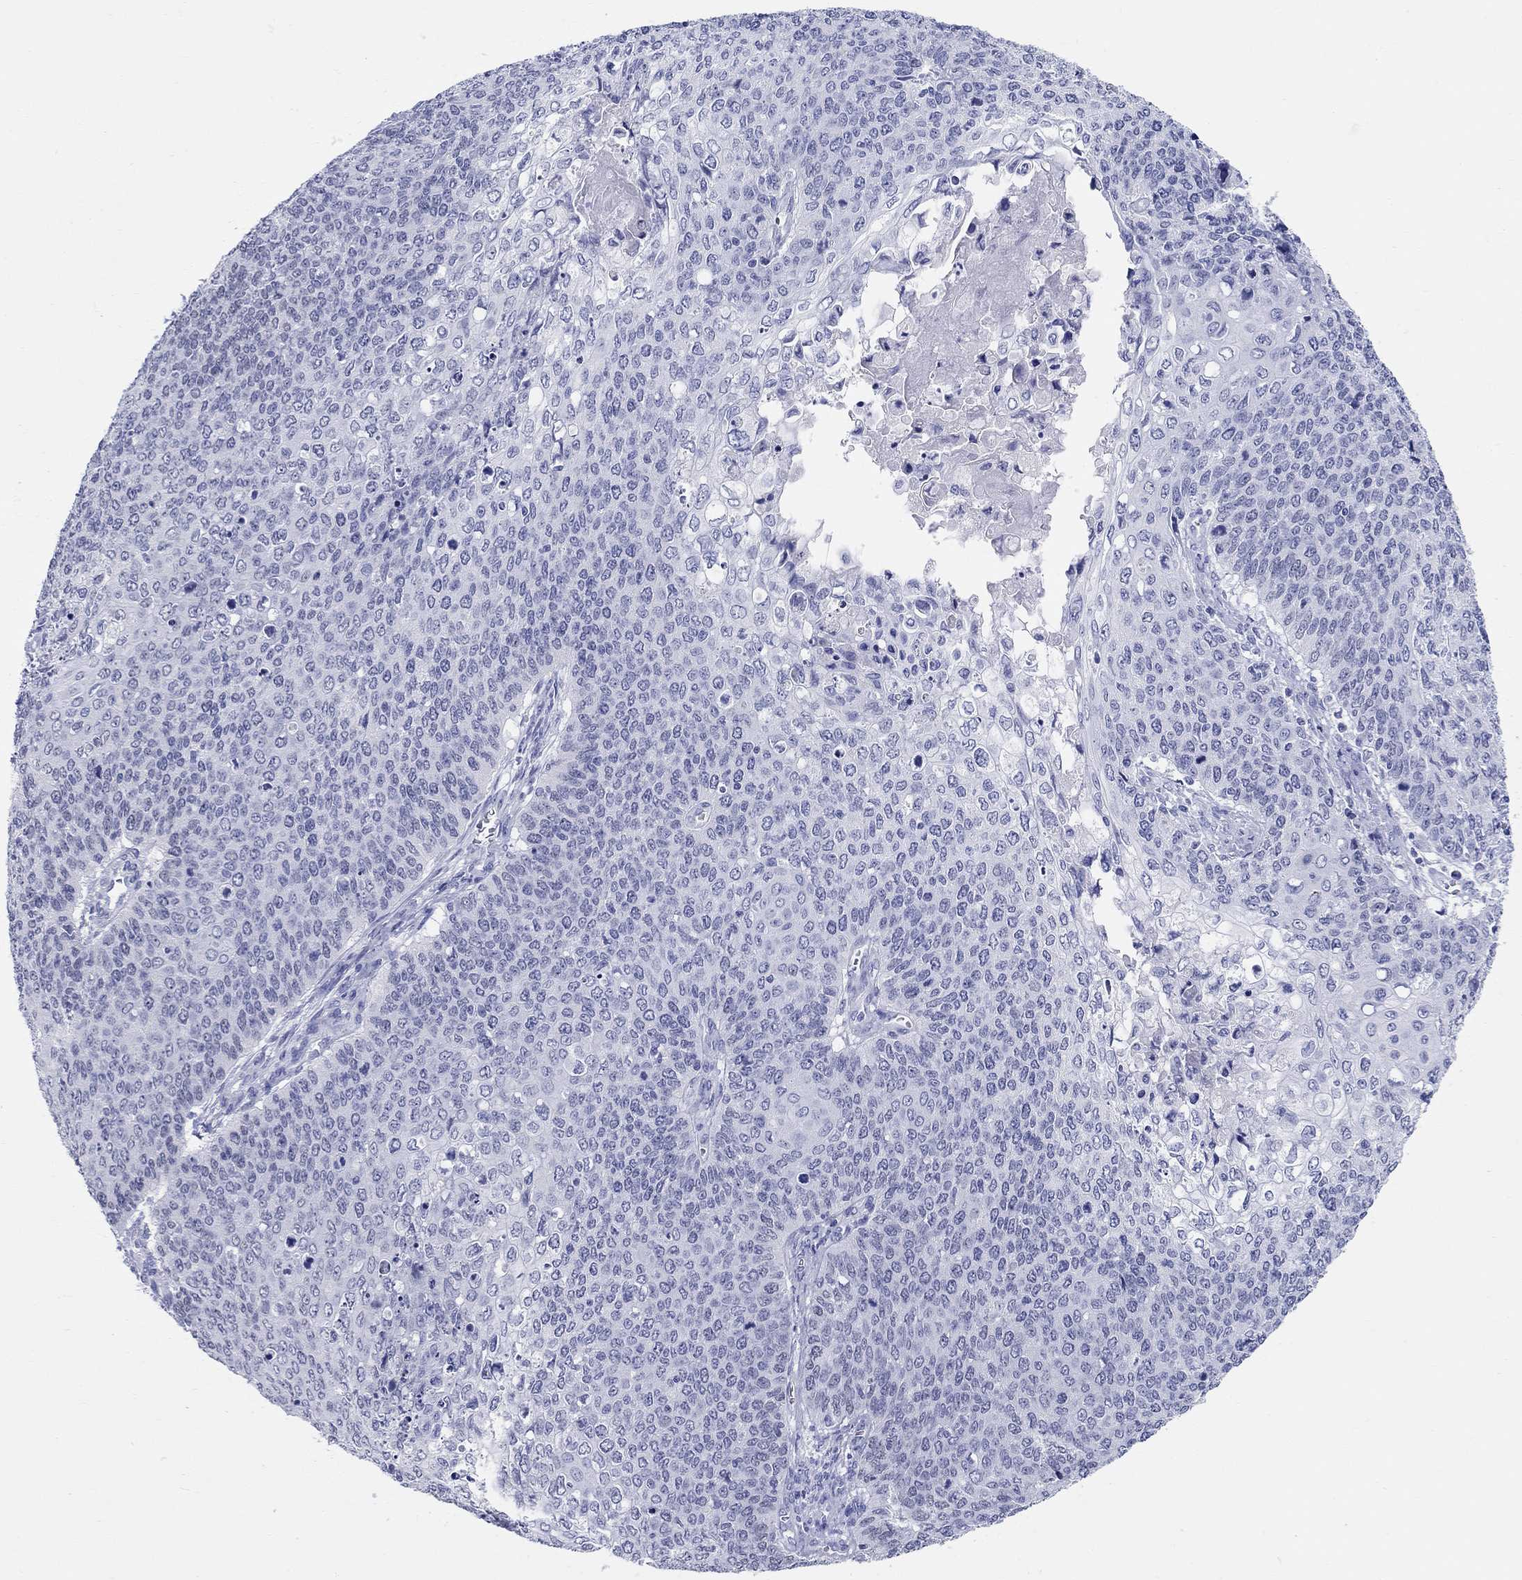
{"staining": {"intensity": "negative", "quantity": "none", "location": "none"}, "tissue": "cervical cancer", "cell_type": "Tumor cells", "image_type": "cancer", "snomed": [{"axis": "morphology", "description": "Squamous cell carcinoma, NOS"}, {"axis": "topography", "description": "Cervix"}], "caption": "Immunohistochemical staining of cervical squamous cell carcinoma demonstrates no significant staining in tumor cells.", "gene": "LAMP5", "patient": {"sex": "female", "age": 39}}